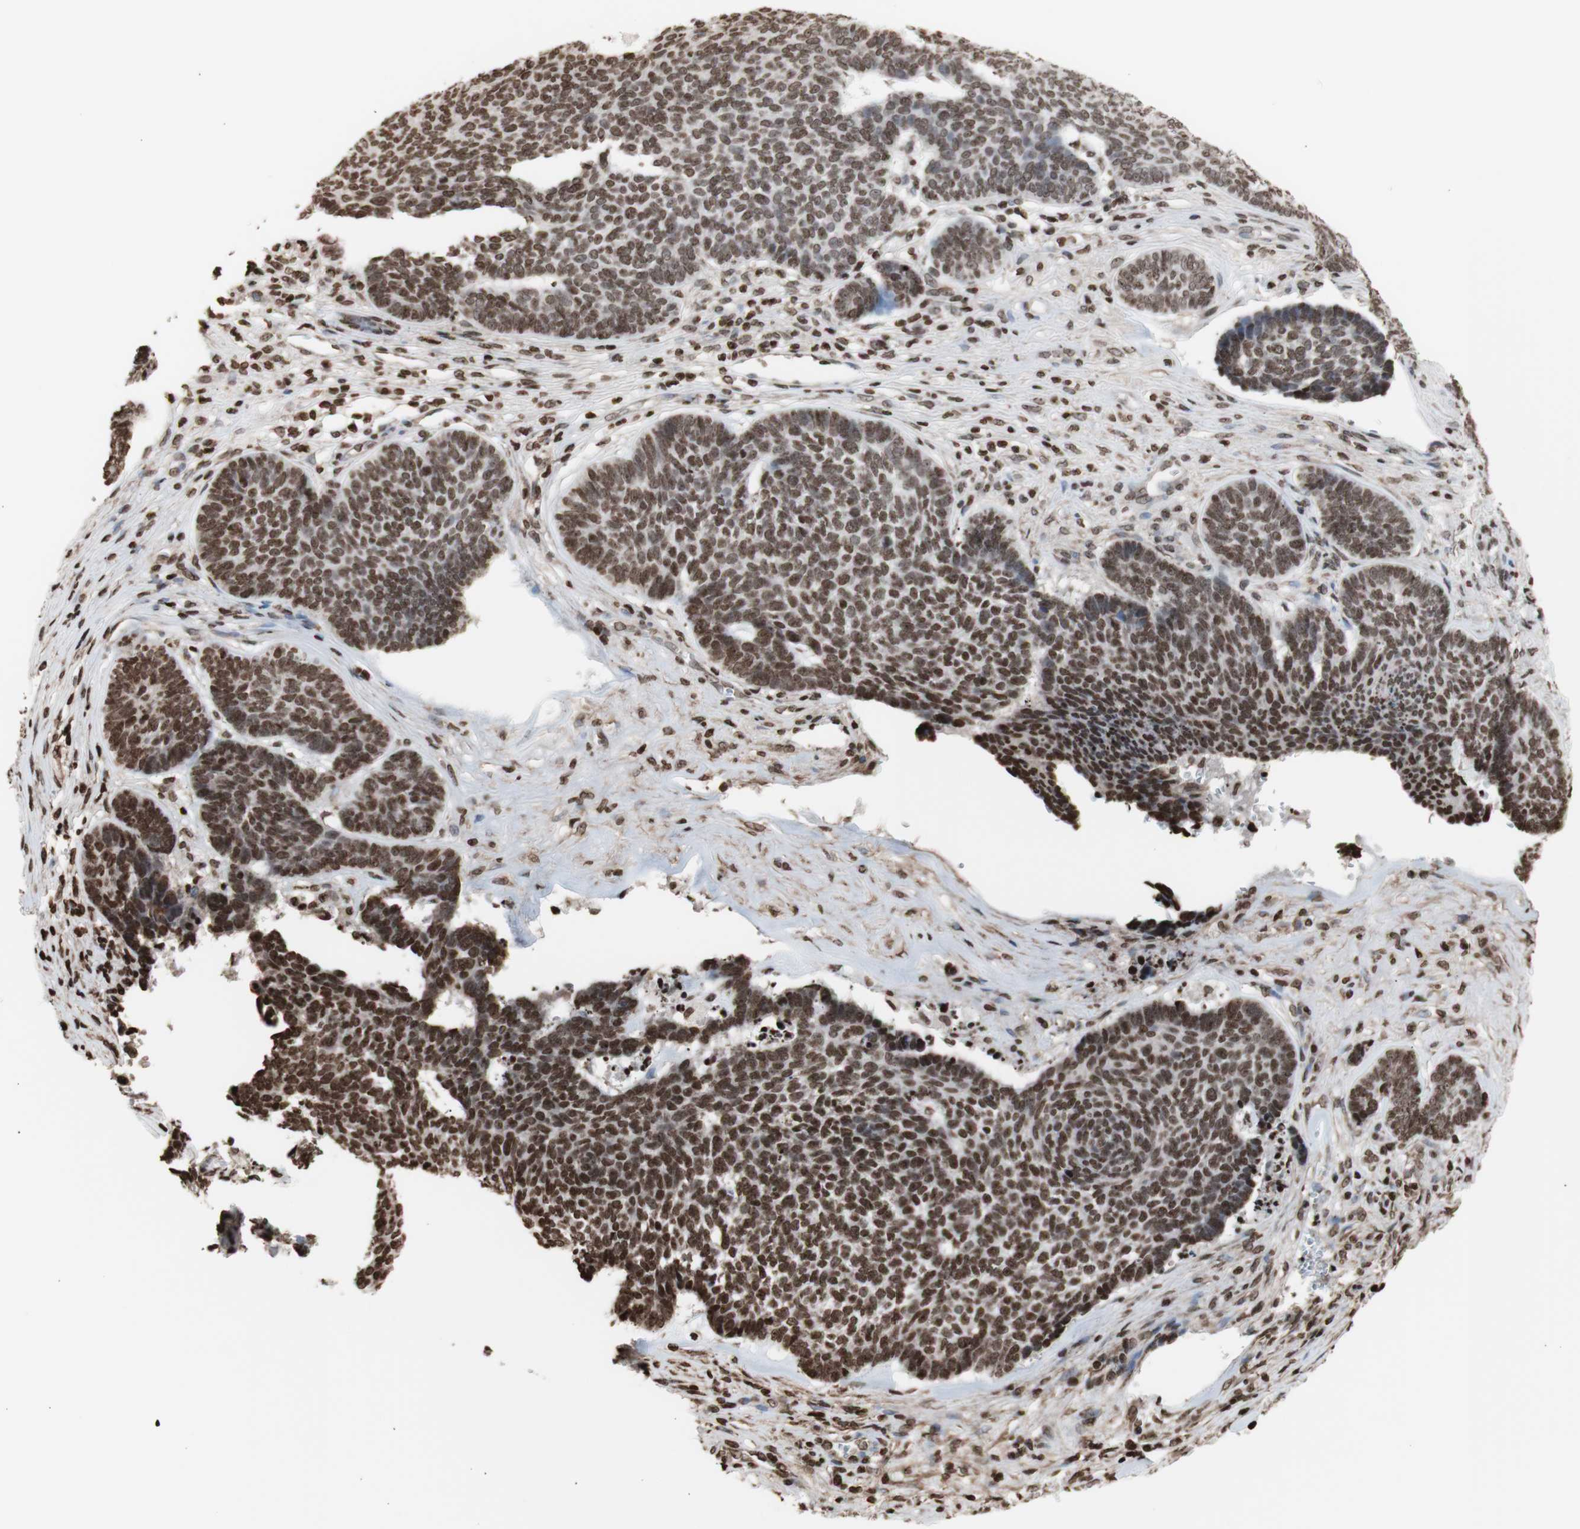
{"staining": {"intensity": "strong", "quantity": ">75%", "location": "nuclear"}, "tissue": "skin cancer", "cell_type": "Tumor cells", "image_type": "cancer", "snomed": [{"axis": "morphology", "description": "Basal cell carcinoma"}, {"axis": "topography", "description": "Skin"}], "caption": "IHC of skin cancer (basal cell carcinoma) shows high levels of strong nuclear staining in approximately >75% of tumor cells.", "gene": "SNAI2", "patient": {"sex": "male", "age": 84}}